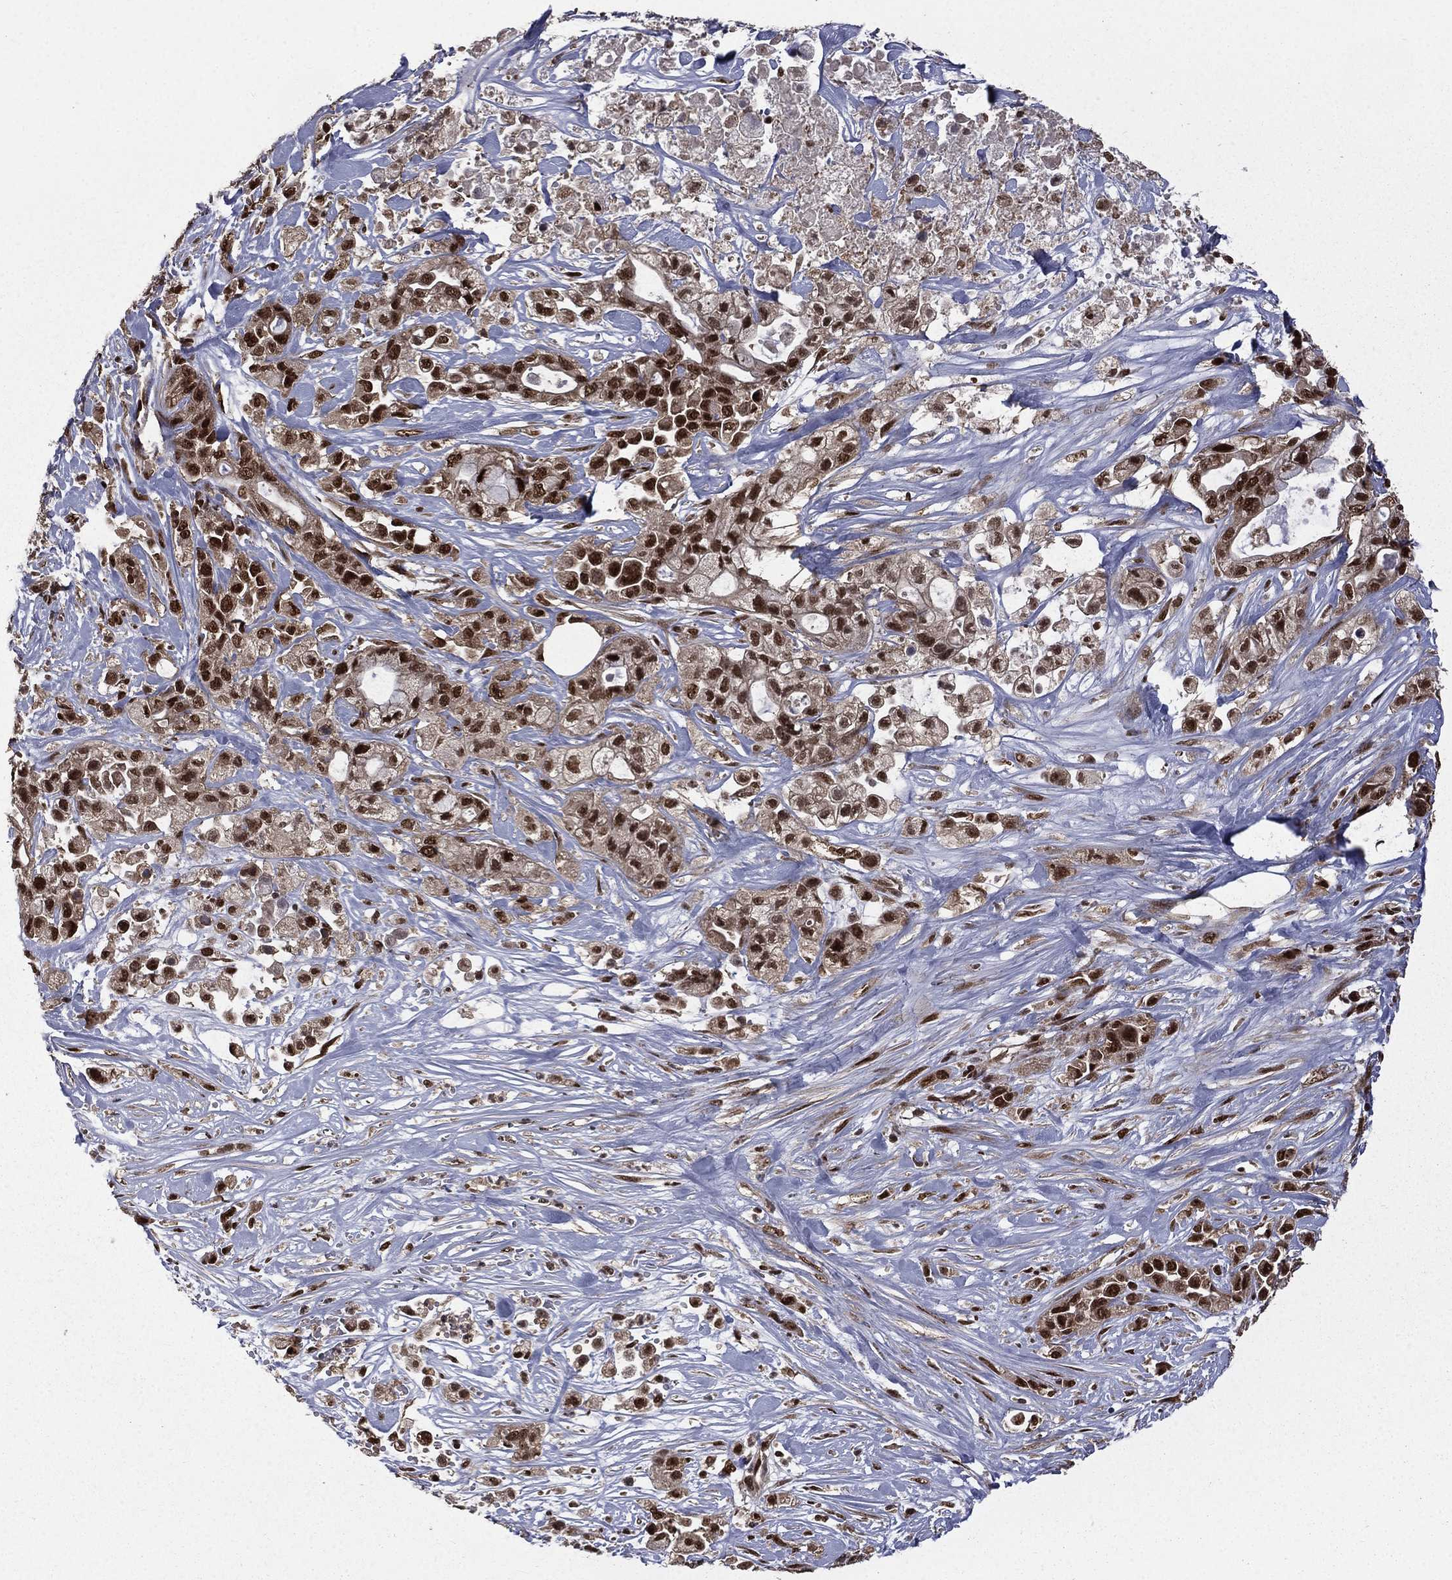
{"staining": {"intensity": "strong", "quantity": "25%-75%", "location": "nuclear"}, "tissue": "pancreatic cancer", "cell_type": "Tumor cells", "image_type": "cancer", "snomed": [{"axis": "morphology", "description": "Adenocarcinoma, NOS"}, {"axis": "topography", "description": "Pancreas"}], "caption": "Immunohistochemistry (IHC) image of neoplastic tissue: adenocarcinoma (pancreatic) stained using IHC demonstrates high levels of strong protein expression localized specifically in the nuclear of tumor cells, appearing as a nuclear brown color.", "gene": "JMJD6", "patient": {"sex": "male", "age": 44}}